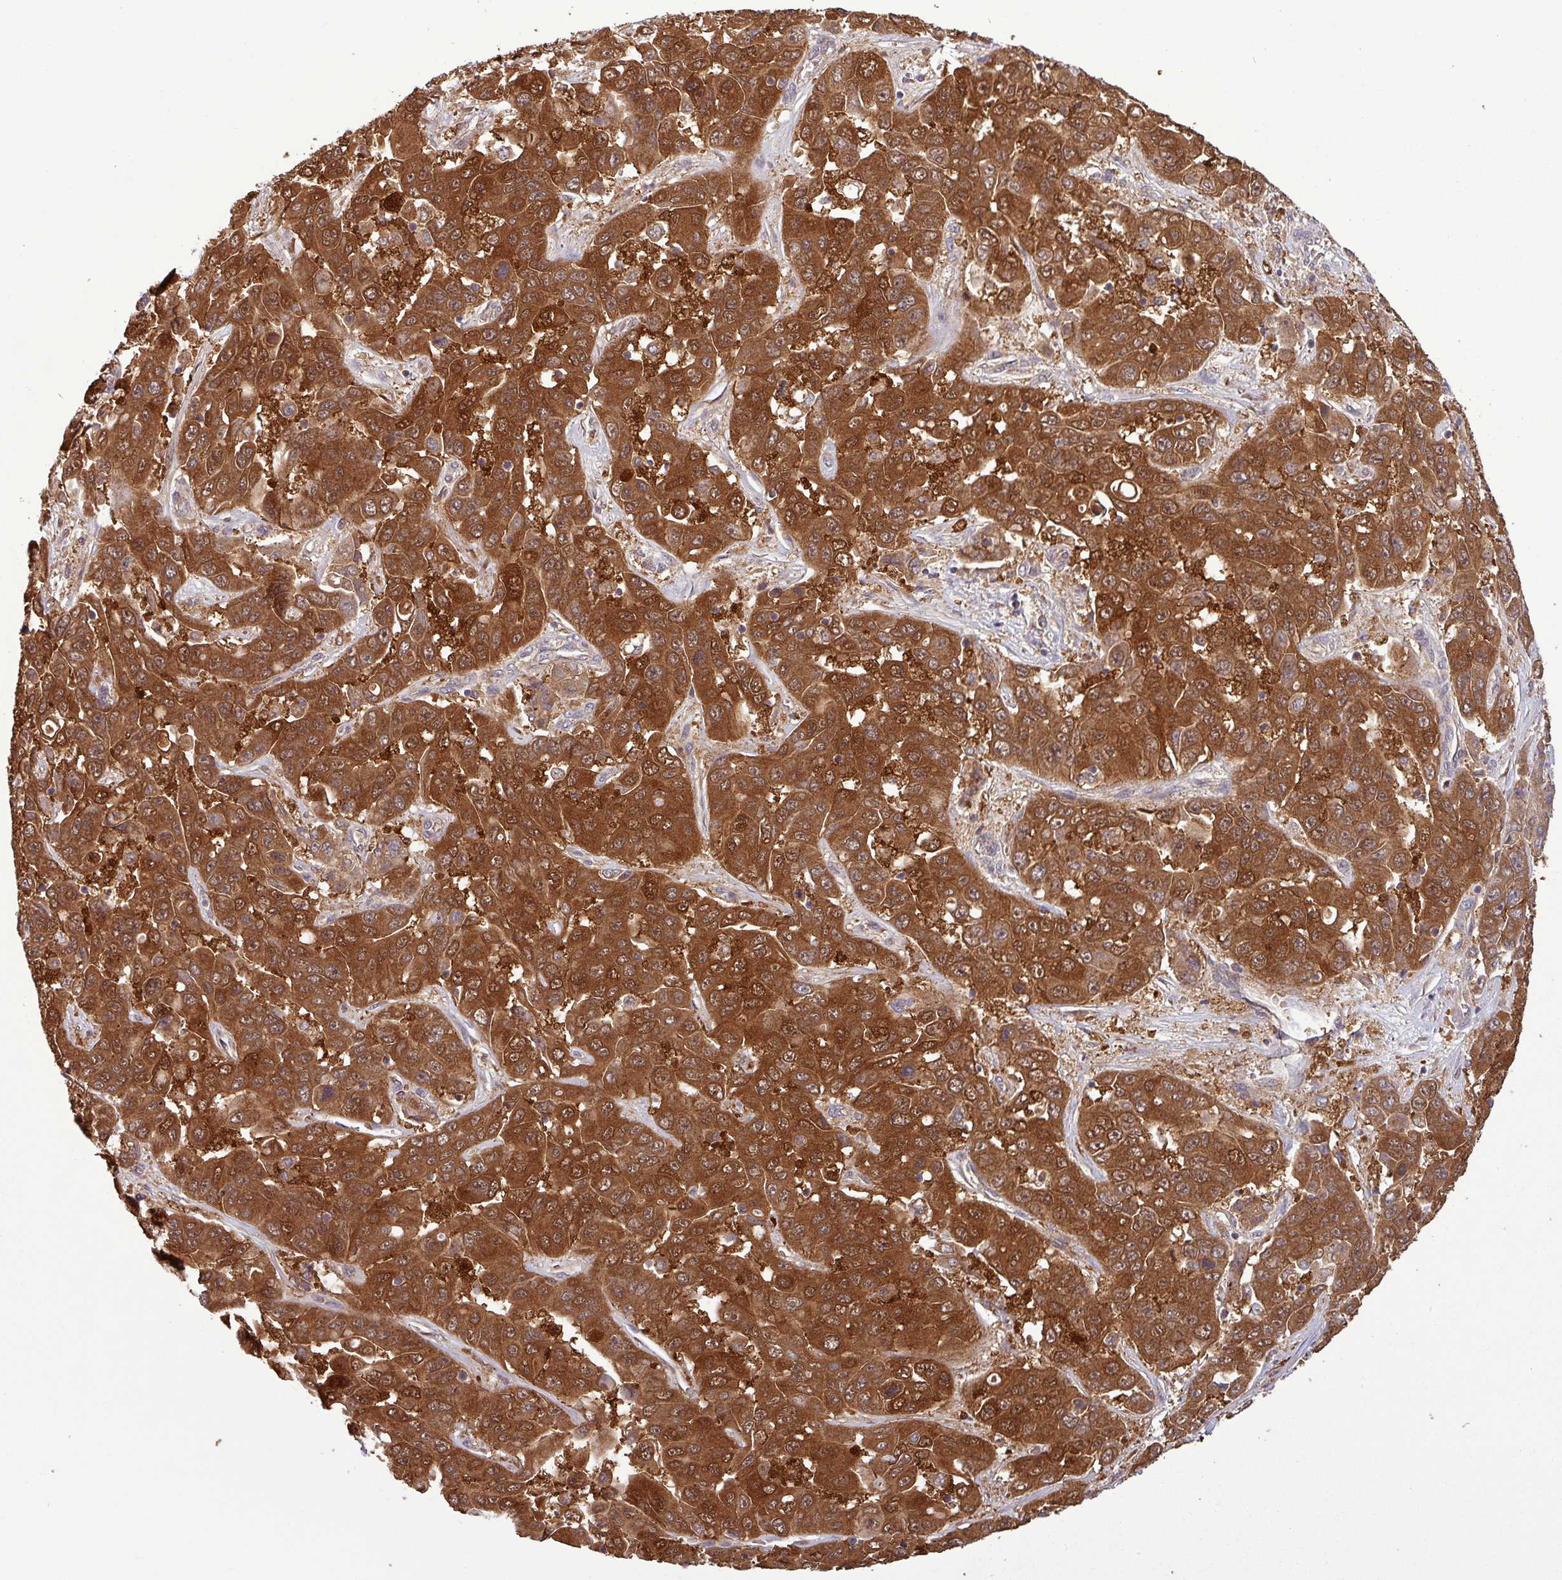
{"staining": {"intensity": "moderate", "quantity": ">75%", "location": "cytoplasmic/membranous"}, "tissue": "liver cancer", "cell_type": "Tumor cells", "image_type": "cancer", "snomed": [{"axis": "morphology", "description": "Cholangiocarcinoma"}, {"axis": "topography", "description": "Liver"}], "caption": "Protein staining of cholangiocarcinoma (liver) tissue reveals moderate cytoplasmic/membranous expression in approximately >75% of tumor cells.", "gene": "NT5C3A", "patient": {"sex": "female", "age": 52}}